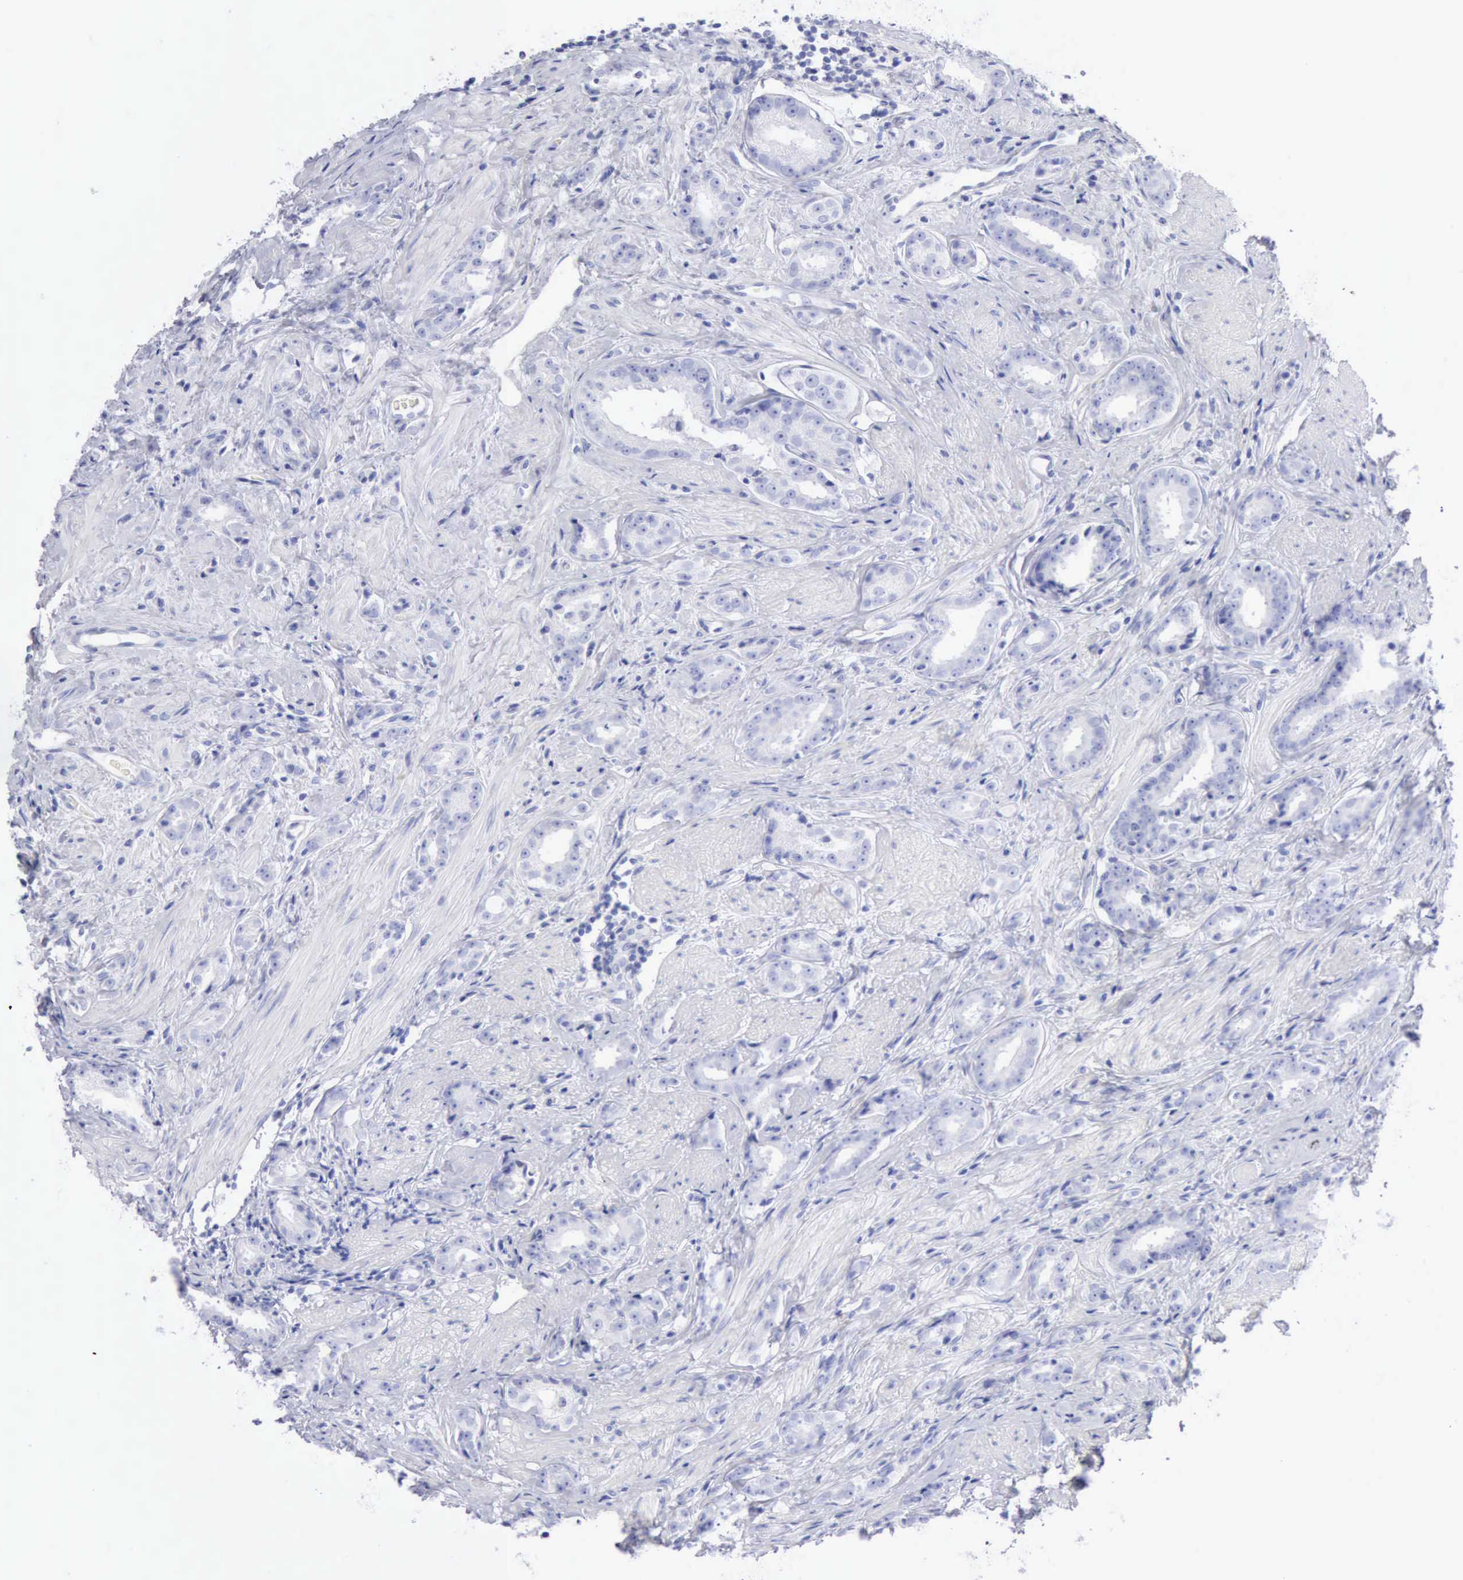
{"staining": {"intensity": "negative", "quantity": "none", "location": "none"}, "tissue": "prostate cancer", "cell_type": "Tumor cells", "image_type": "cancer", "snomed": [{"axis": "morphology", "description": "Adenocarcinoma, Medium grade"}, {"axis": "topography", "description": "Prostate"}], "caption": "IHC image of prostate cancer (medium-grade adenocarcinoma) stained for a protein (brown), which reveals no expression in tumor cells.", "gene": "KRT5", "patient": {"sex": "male", "age": 53}}